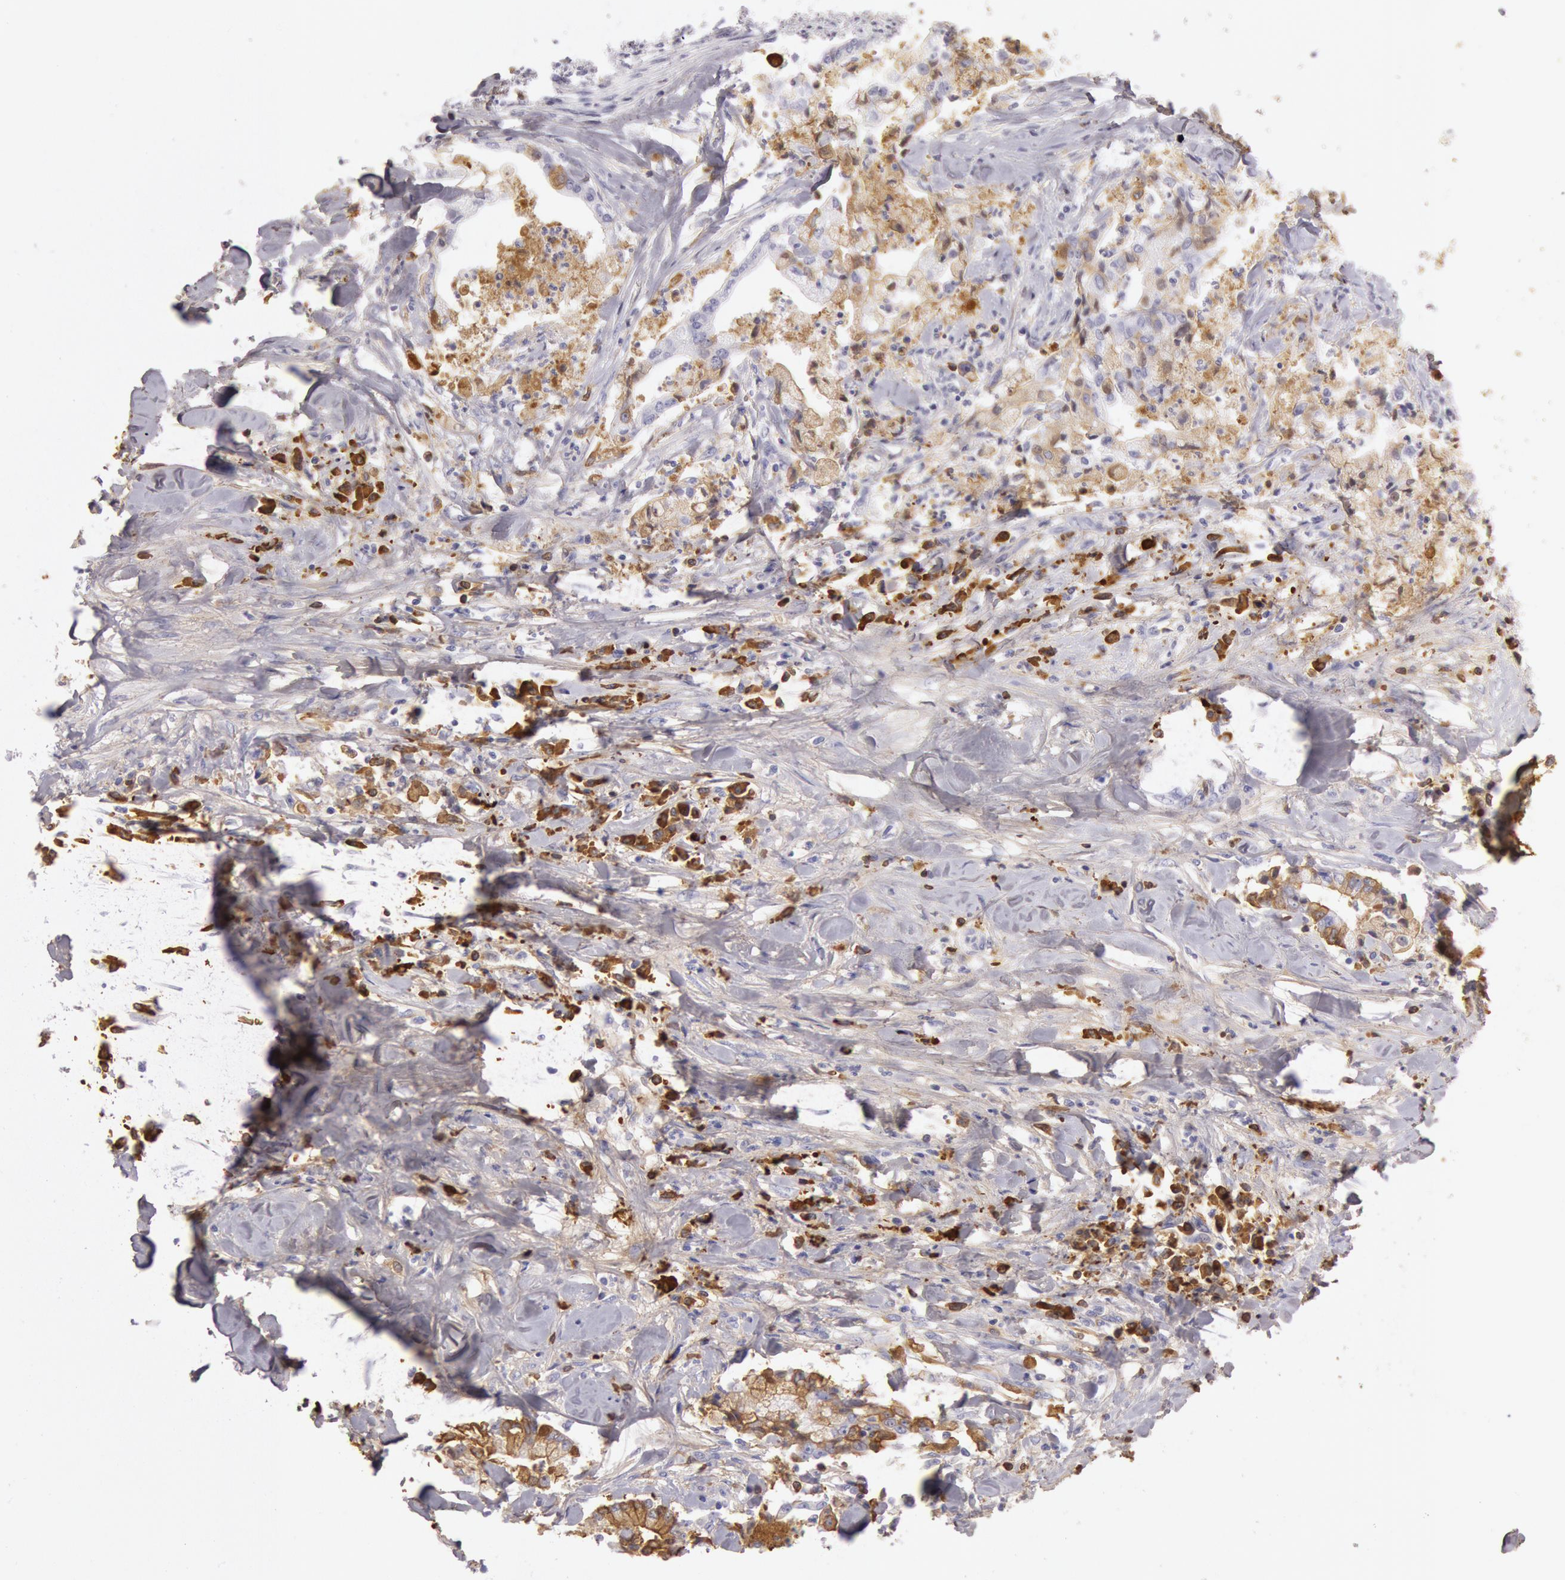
{"staining": {"intensity": "weak", "quantity": "<25%", "location": "cytoplasmic/membranous"}, "tissue": "liver cancer", "cell_type": "Tumor cells", "image_type": "cancer", "snomed": [{"axis": "morphology", "description": "Cholangiocarcinoma"}, {"axis": "topography", "description": "Liver"}], "caption": "Immunohistochemistry histopathology image of neoplastic tissue: human liver cholangiocarcinoma stained with DAB (3,3'-diaminobenzidine) demonstrates no significant protein positivity in tumor cells. Brightfield microscopy of immunohistochemistry (IHC) stained with DAB (3,3'-diaminobenzidine) (brown) and hematoxylin (blue), captured at high magnification.", "gene": "IGHG1", "patient": {"sex": "male", "age": 57}}